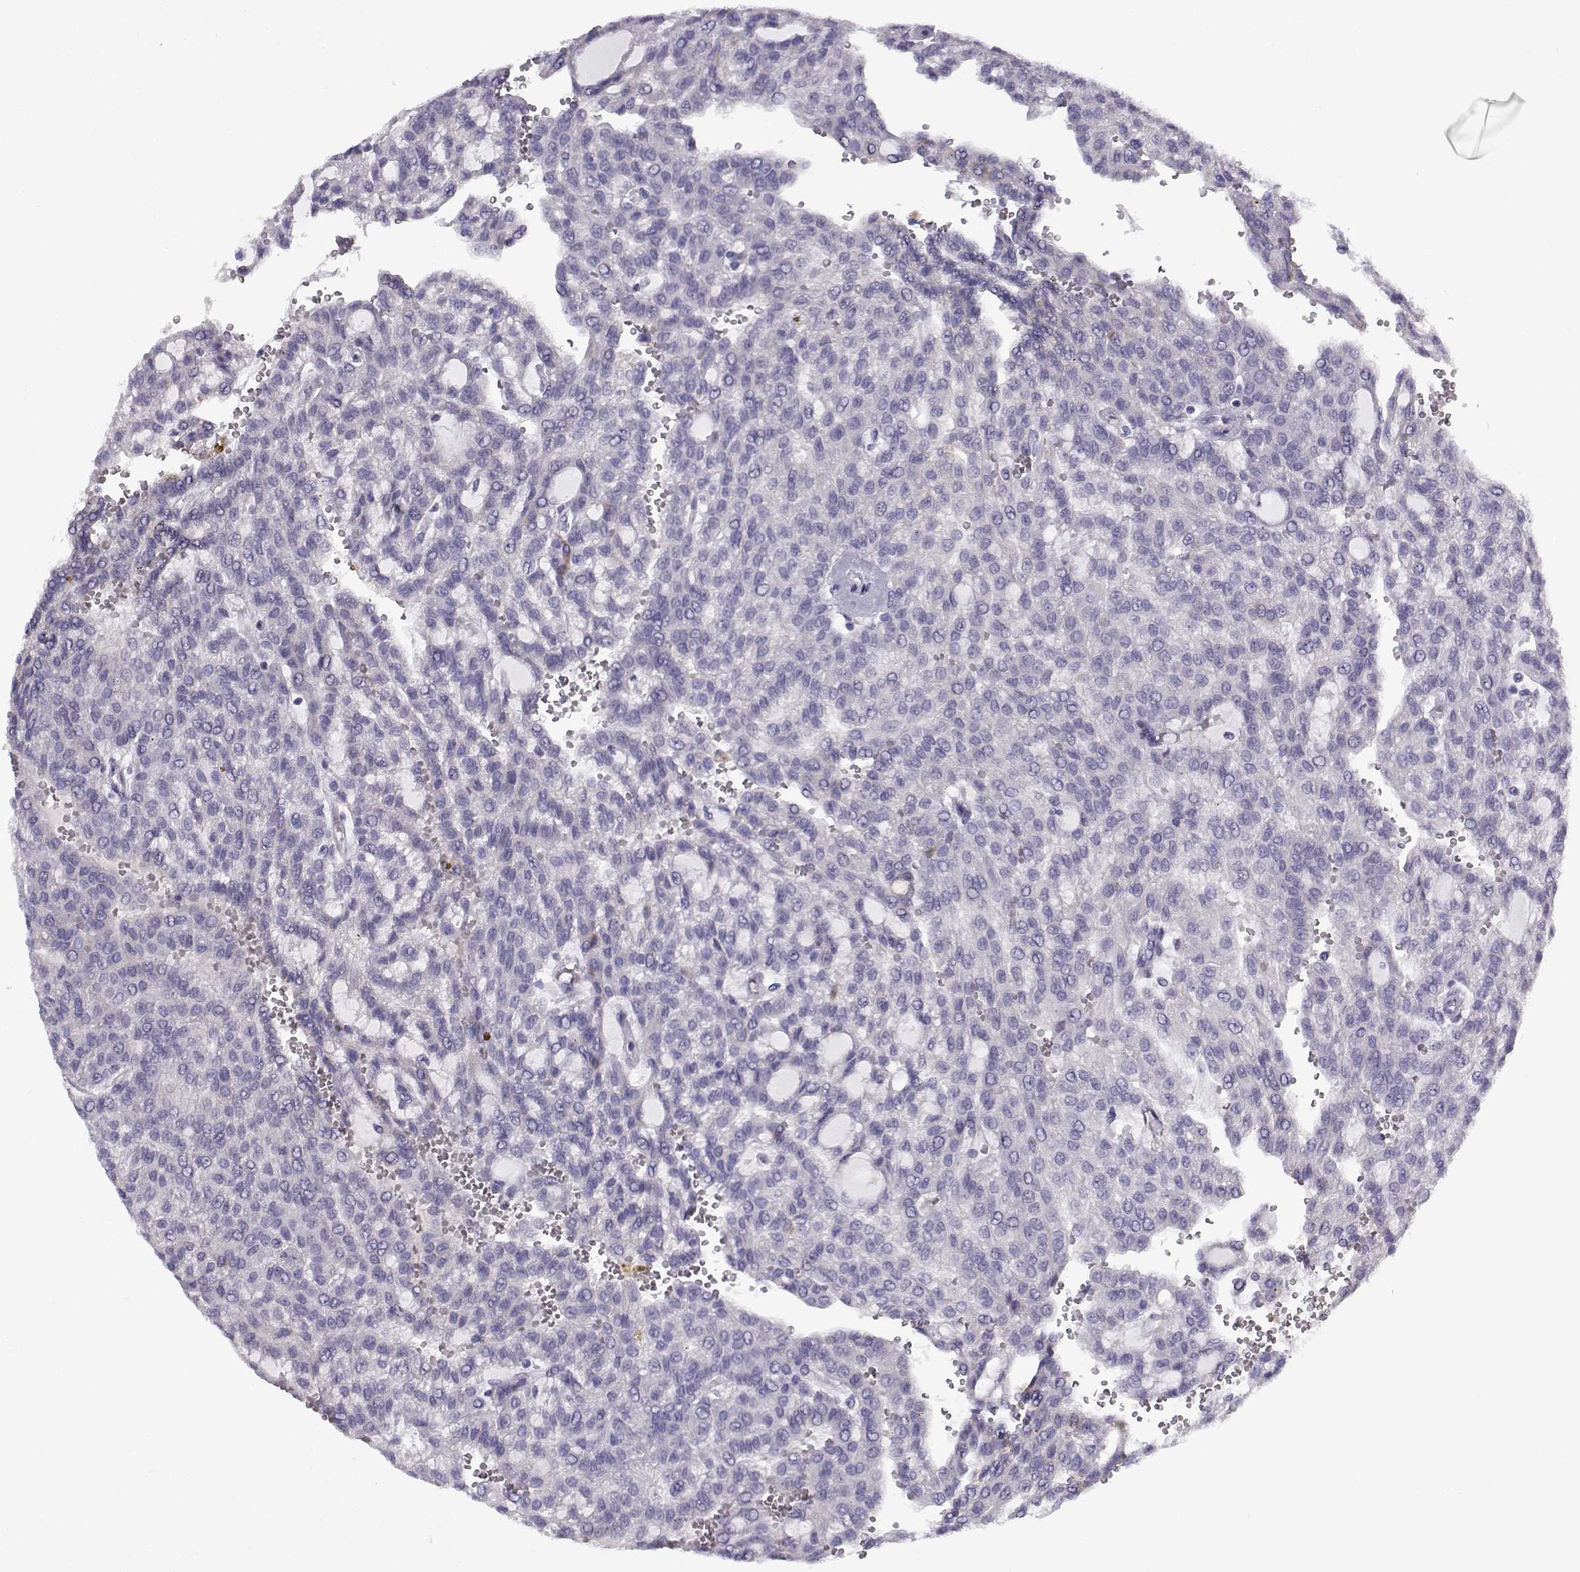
{"staining": {"intensity": "negative", "quantity": "none", "location": "none"}, "tissue": "renal cancer", "cell_type": "Tumor cells", "image_type": "cancer", "snomed": [{"axis": "morphology", "description": "Adenocarcinoma, NOS"}, {"axis": "topography", "description": "Kidney"}], "caption": "This is a photomicrograph of IHC staining of renal adenocarcinoma, which shows no positivity in tumor cells.", "gene": "CREB3L3", "patient": {"sex": "male", "age": 63}}